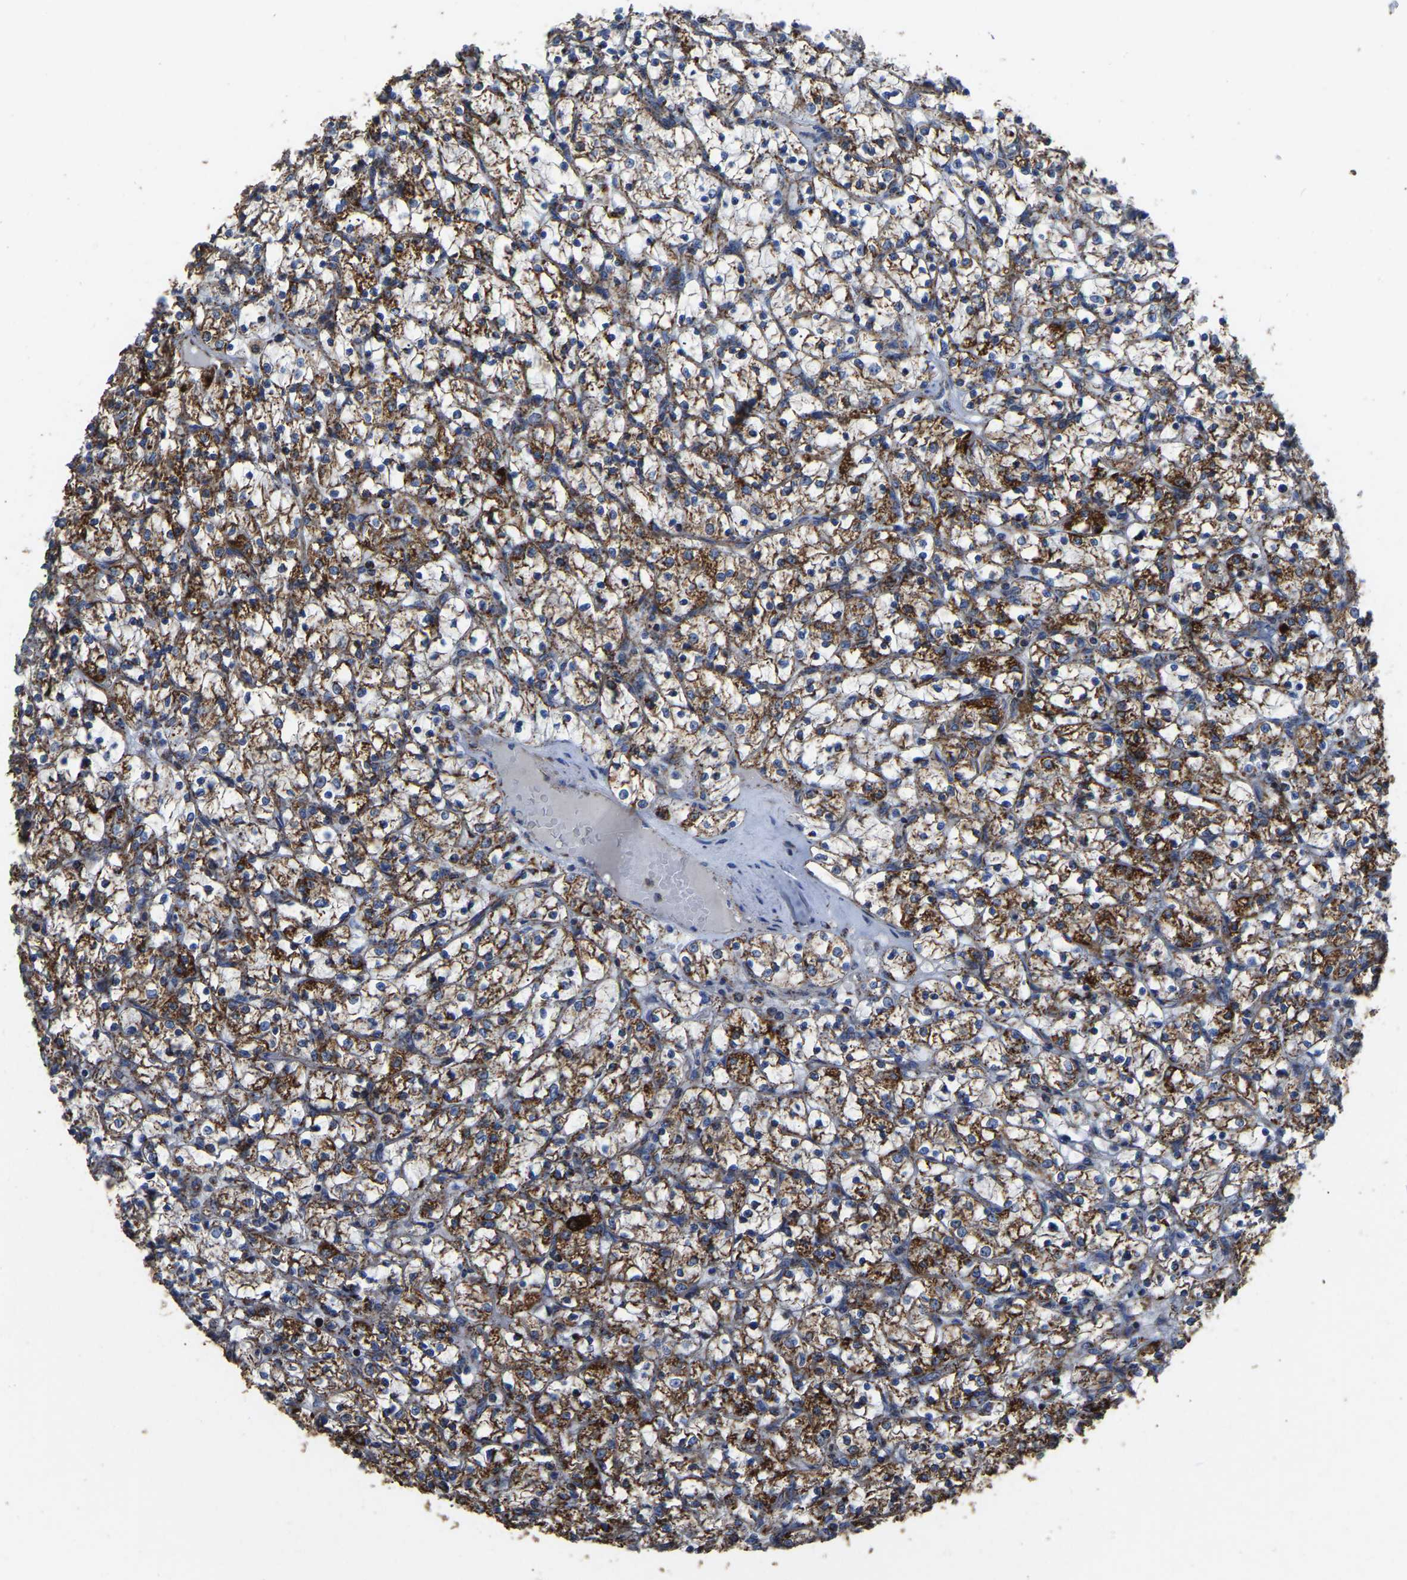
{"staining": {"intensity": "strong", "quantity": "25%-75%", "location": "cytoplasmic/membranous"}, "tissue": "renal cancer", "cell_type": "Tumor cells", "image_type": "cancer", "snomed": [{"axis": "morphology", "description": "Adenocarcinoma, NOS"}, {"axis": "topography", "description": "Kidney"}], "caption": "Human renal adenocarcinoma stained for a protein (brown) shows strong cytoplasmic/membranous positive expression in approximately 25%-75% of tumor cells.", "gene": "ETFA", "patient": {"sex": "female", "age": 69}}